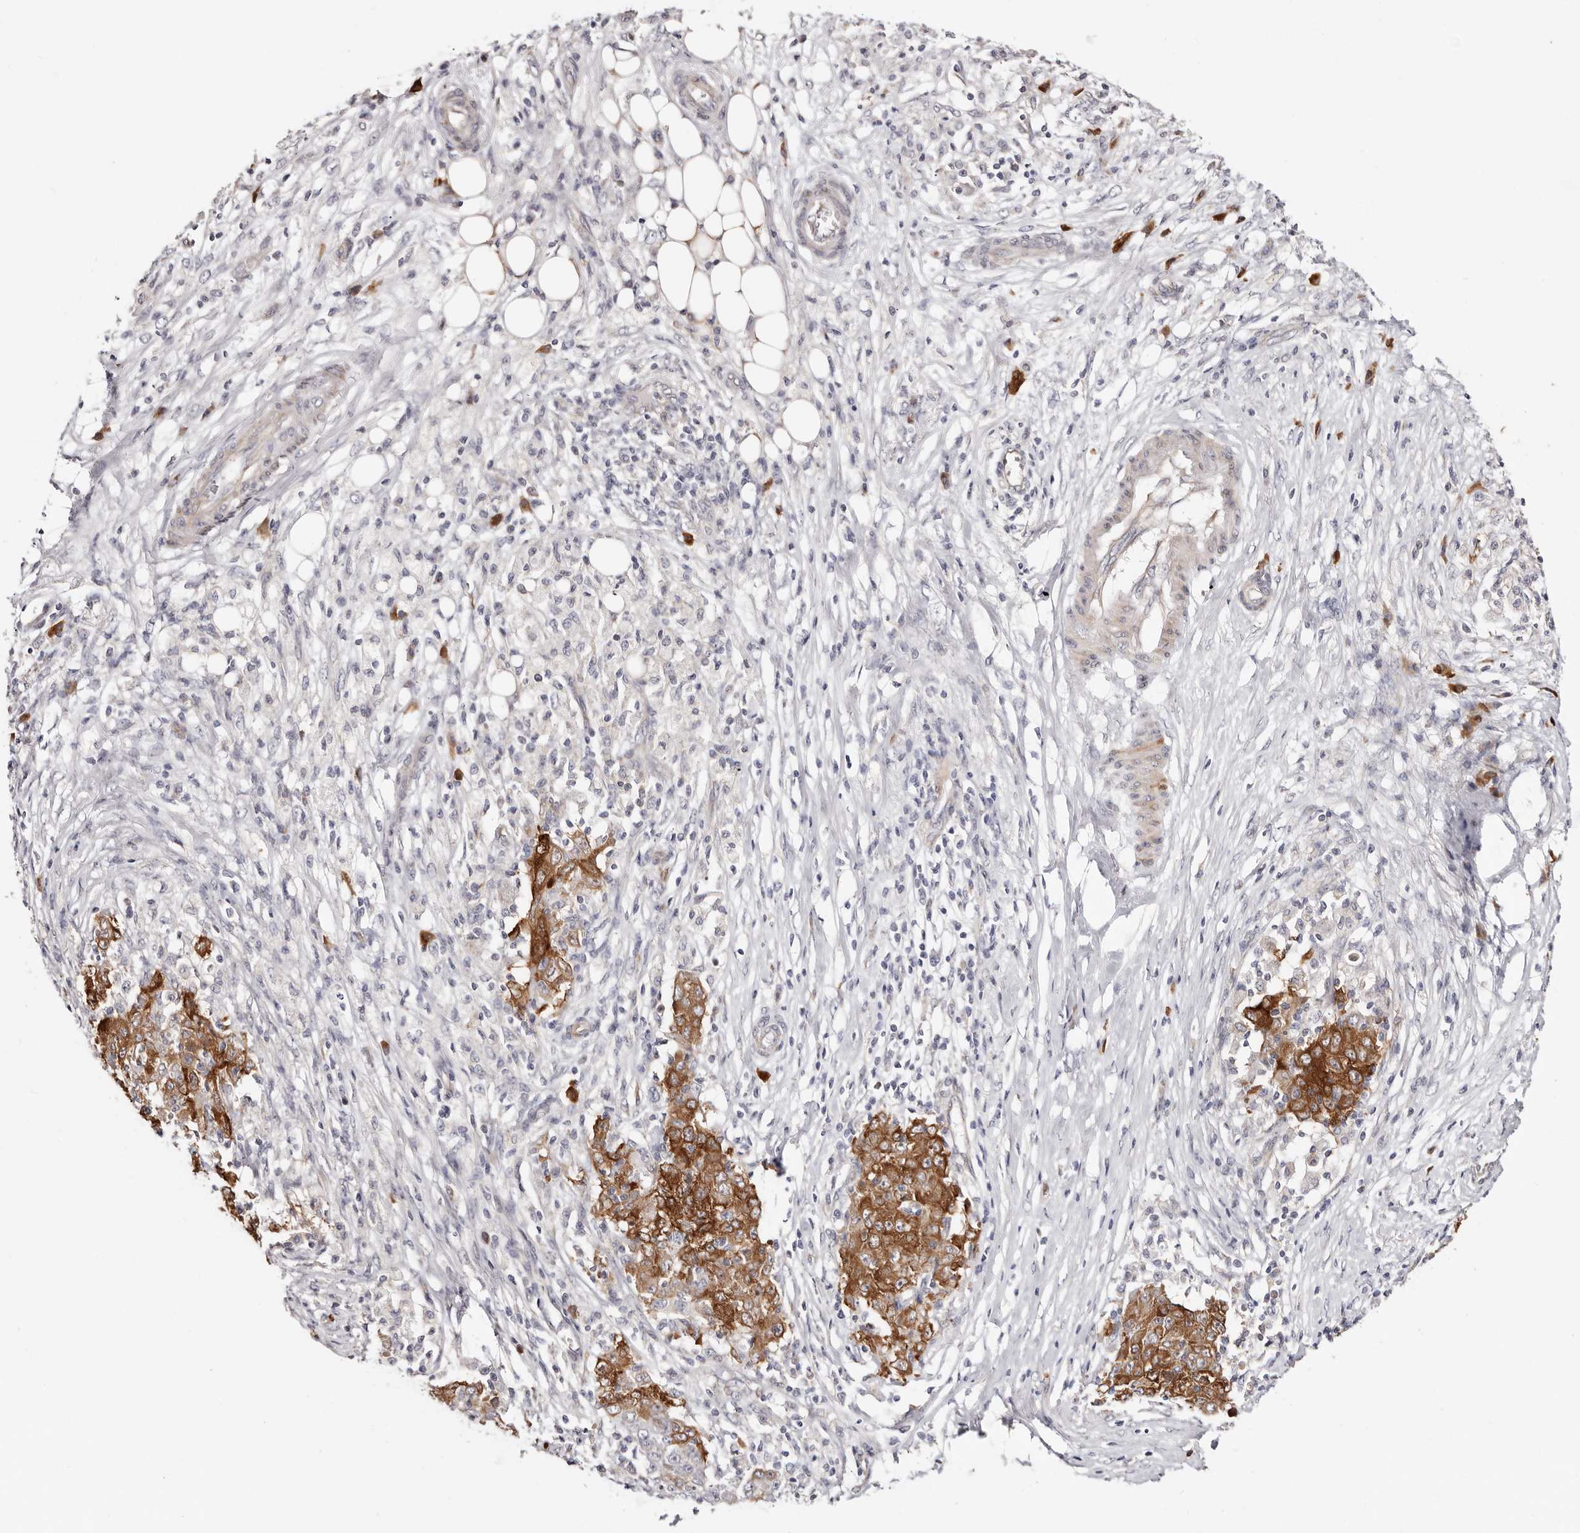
{"staining": {"intensity": "moderate", "quantity": ">75%", "location": "cytoplasmic/membranous"}, "tissue": "ovarian cancer", "cell_type": "Tumor cells", "image_type": "cancer", "snomed": [{"axis": "morphology", "description": "Carcinoma, endometroid"}, {"axis": "topography", "description": "Ovary"}], "caption": "Ovarian cancer (endometroid carcinoma) stained with a protein marker displays moderate staining in tumor cells.", "gene": "GFOD1", "patient": {"sex": "female", "age": 42}}